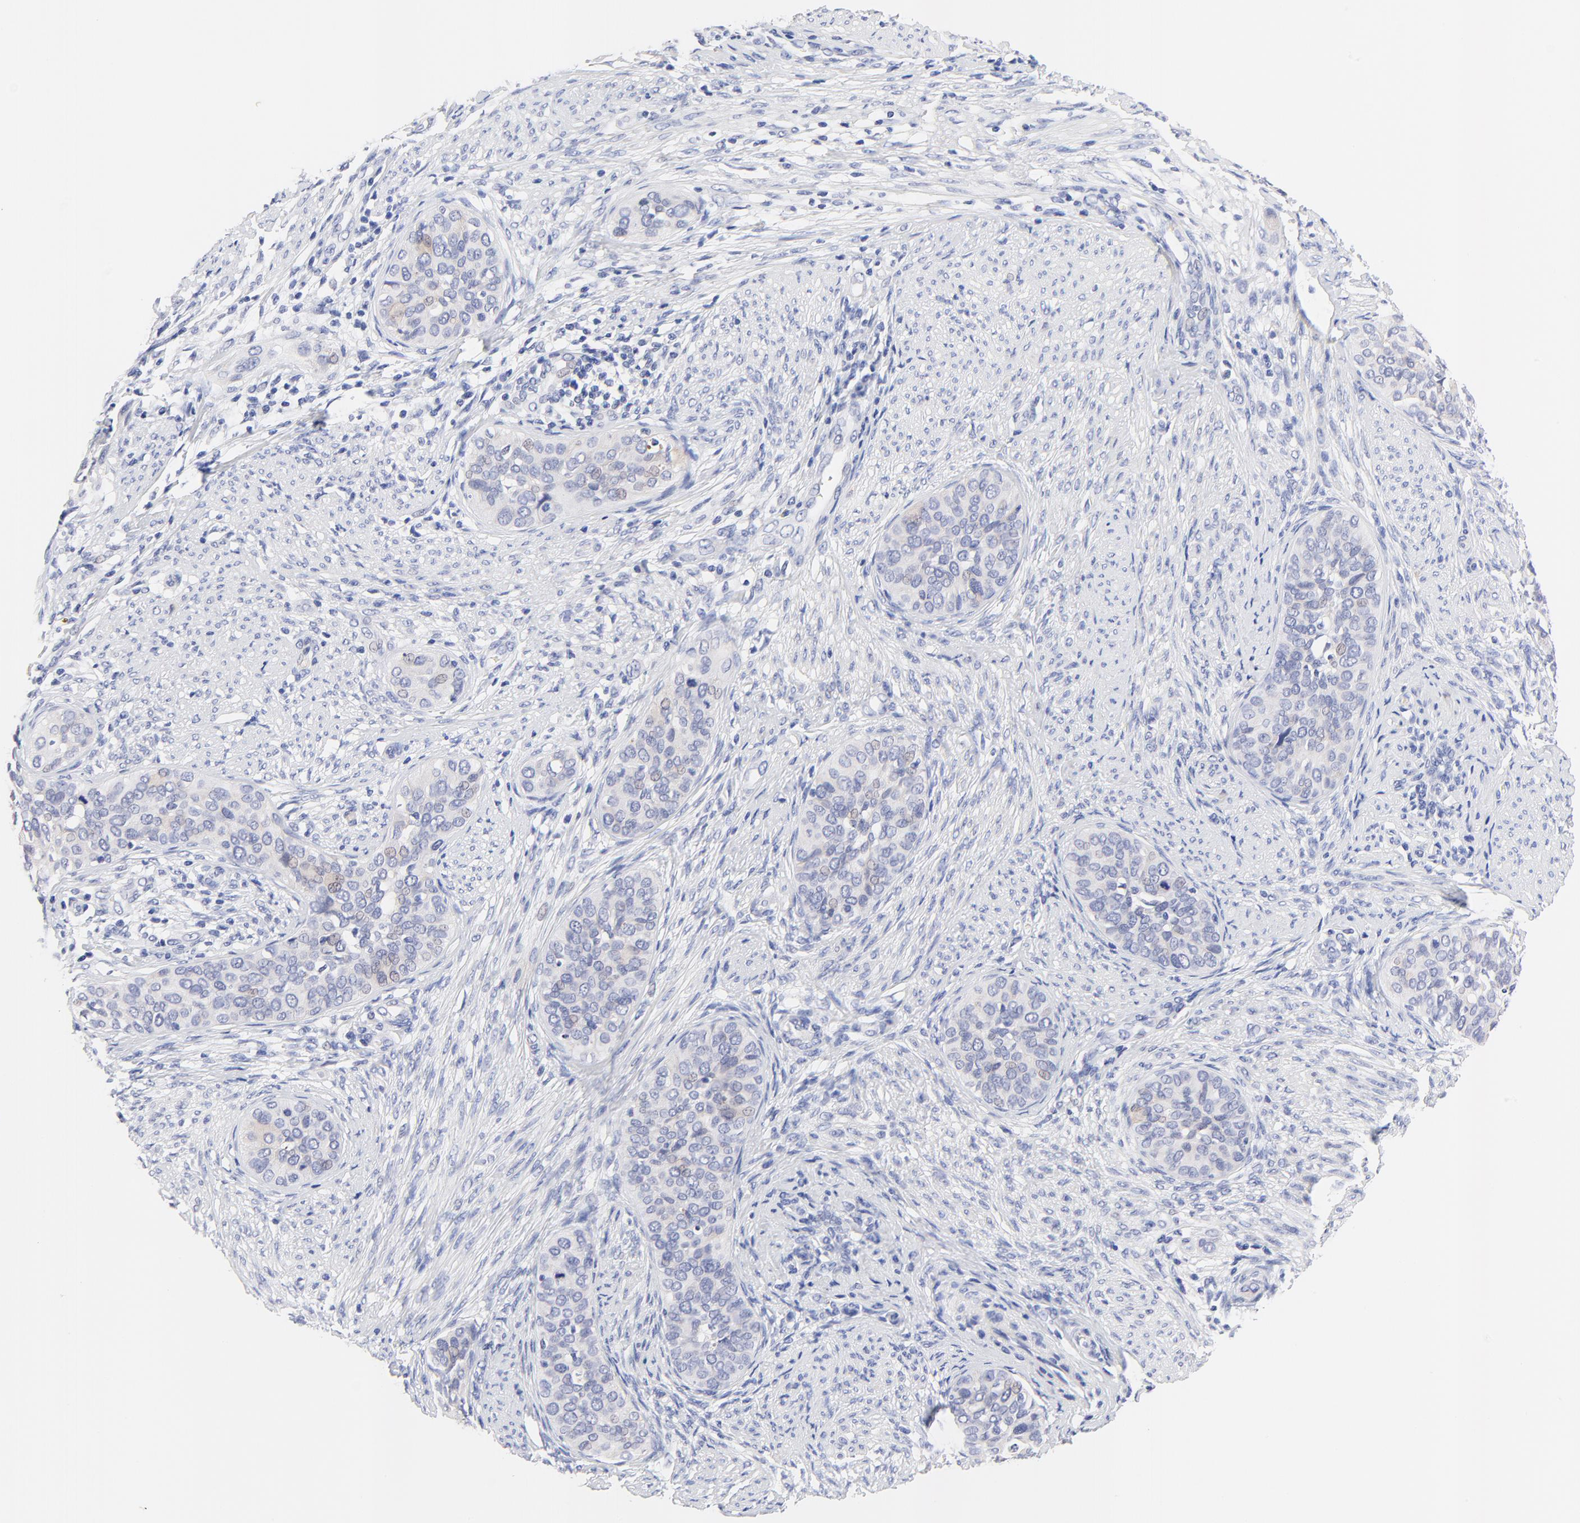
{"staining": {"intensity": "negative", "quantity": "none", "location": "none"}, "tissue": "cervical cancer", "cell_type": "Tumor cells", "image_type": "cancer", "snomed": [{"axis": "morphology", "description": "Squamous cell carcinoma, NOS"}, {"axis": "topography", "description": "Cervix"}], "caption": "Protein analysis of squamous cell carcinoma (cervical) shows no significant positivity in tumor cells.", "gene": "FAM117B", "patient": {"sex": "female", "age": 31}}